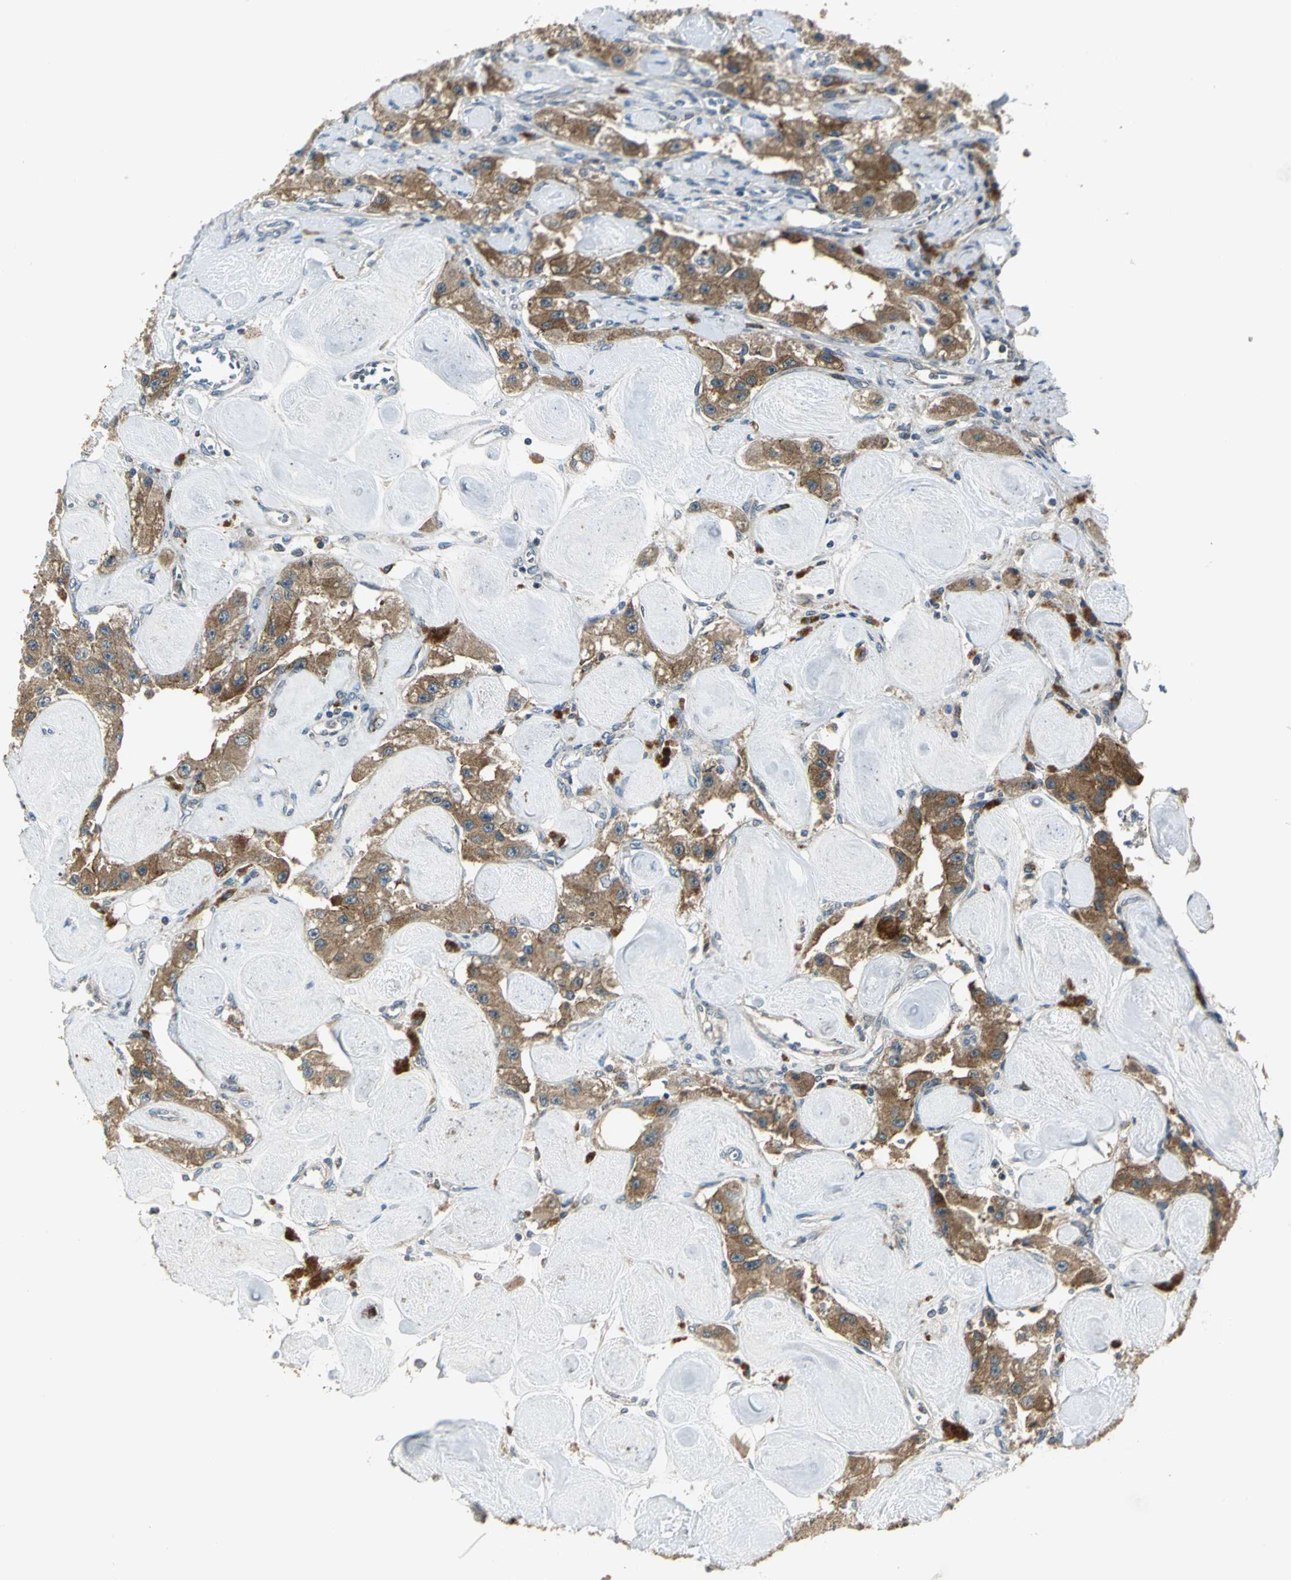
{"staining": {"intensity": "strong", "quantity": ">75%", "location": "cytoplasmic/membranous"}, "tissue": "carcinoid", "cell_type": "Tumor cells", "image_type": "cancer", "snomed": [{"axis": "morphology", "description": "Carcinoid, malignant, NOS"}, {"axis": "topography", "description": "Pancreas"}], "caption": "This is a photomicrograph of immunohistochemistry staining of malignant carcinoid, which shows strong staining in the cytoplasmic/membranous of tumor cells.", "gene": "MAPK8IP3", "patient": {"sex": "male", "age": 41}}